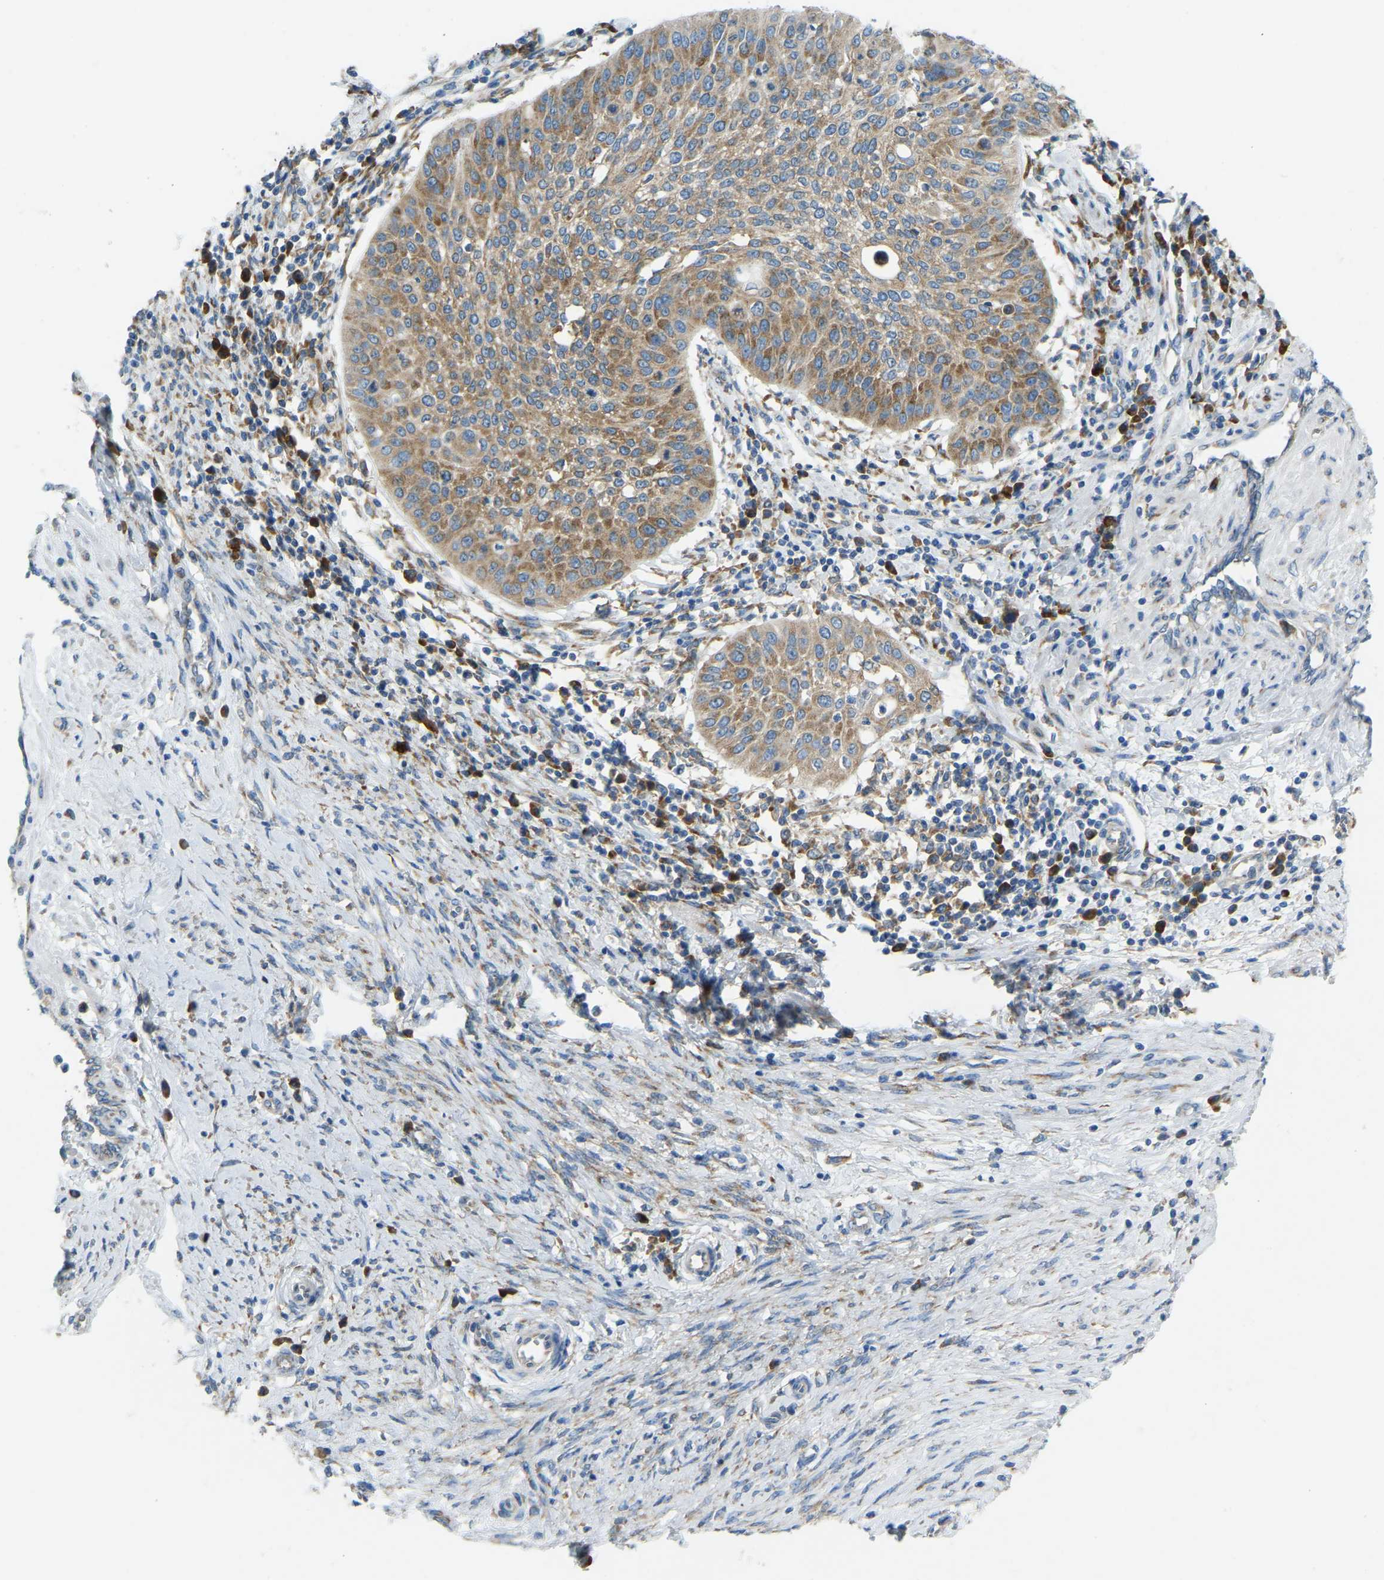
{"staining": {"intensity": "moderate", "quantity": ">75%", "location": "cytoplasmic/membranous"}, "tissue": "cervical cancer", "cell_type": "Tumor cells", "image_type": "cancer", "snomed": [{"axis": "morphology", "description": "Normal tissue, NOS"}, {"axis": "morphology", "description": "Squamous cell carcinoma, NOS"}, {"axis": "topography", "description": "Cervix"}], "caption": "Moderate cytoplasmic/membranous protein staining is identified in approximately >75% of tumor cells in cervical cancer (squamous cell carcinoma).", "gene": "SND1", "patient": {"sex": "female", "age": 39}}